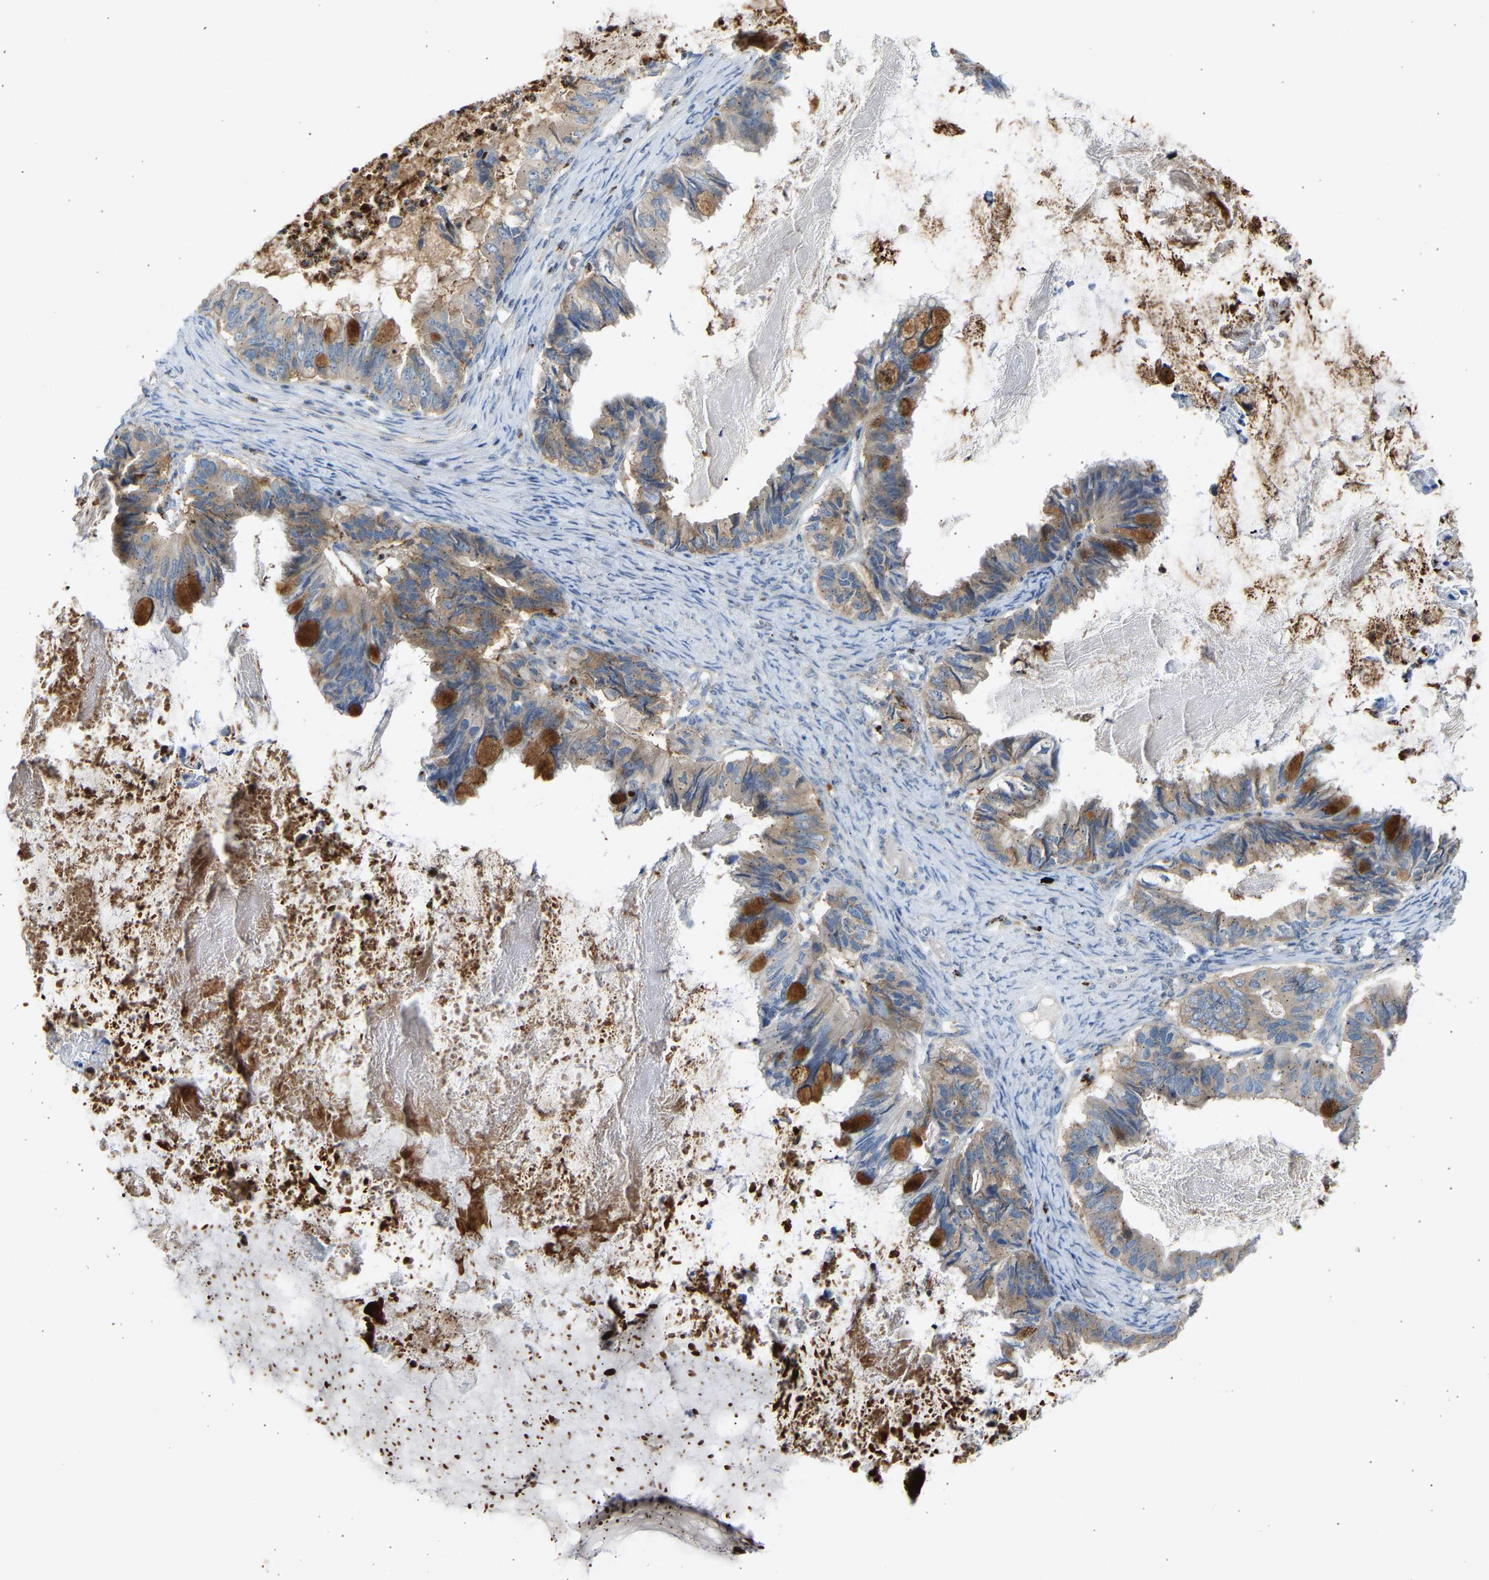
{"staining": {"intensity": "moderate", "quantity": ">75%", "location": "cytoplasmic/membranous"}, "tissue": "ovarian cancer", "cell_type": "Tumor cells", "image_type": "cancer", "snomed": [{"axis": "morphology", "description": "Cystadenocarcinoma, mucinous, NOS"}, {"axis": "topography", "description": "Ovary"}], "caption": "IHC of ovarian cancer displays medium levels of moderate cytoplasmic/membranous positivity in approximately >75% of tumor cells.", "gene": "TRIM50", "patient": {"sex": "female", "age": 80}}